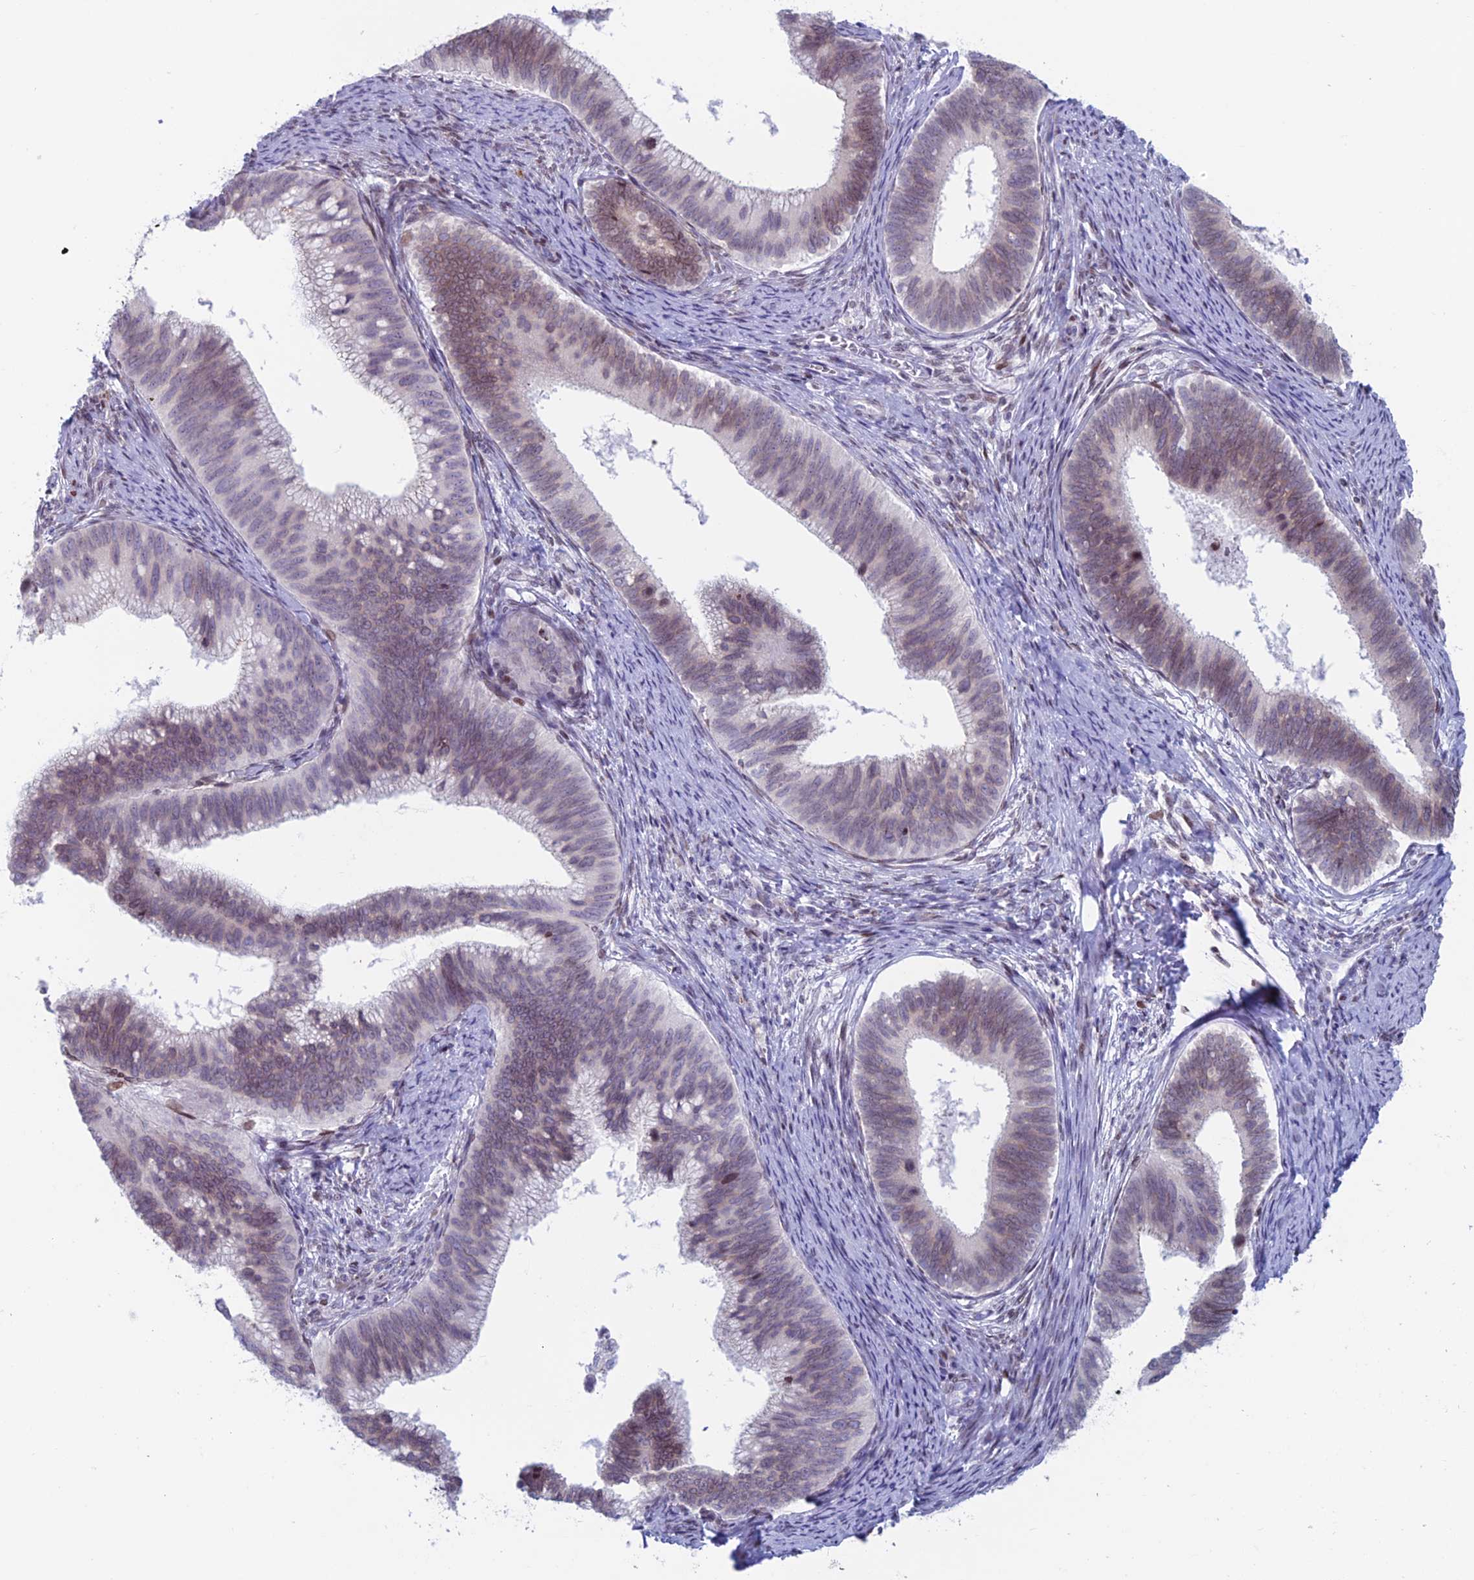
{"staining": {"intensity": "weak", "quantity": "25%-75%", "location": "nuclear"}, "tissue": "cervical cancer", "cell_type": "Tumor cells", "image_type": "cancer", "snomed": [{"axis": "morphology", "description": "Adenocarcinoma, NOS"}, {"axis": "topography", "description": "Cervix"}], "caption": "Cervical adenocarcinoma tissue demonstrates weak nuclear positivity in about 25%-75% of tumor cells, visualized by immunohistochemistry.", "gene": "CERS6", "patient": {"sex": "female", "age": 42}}